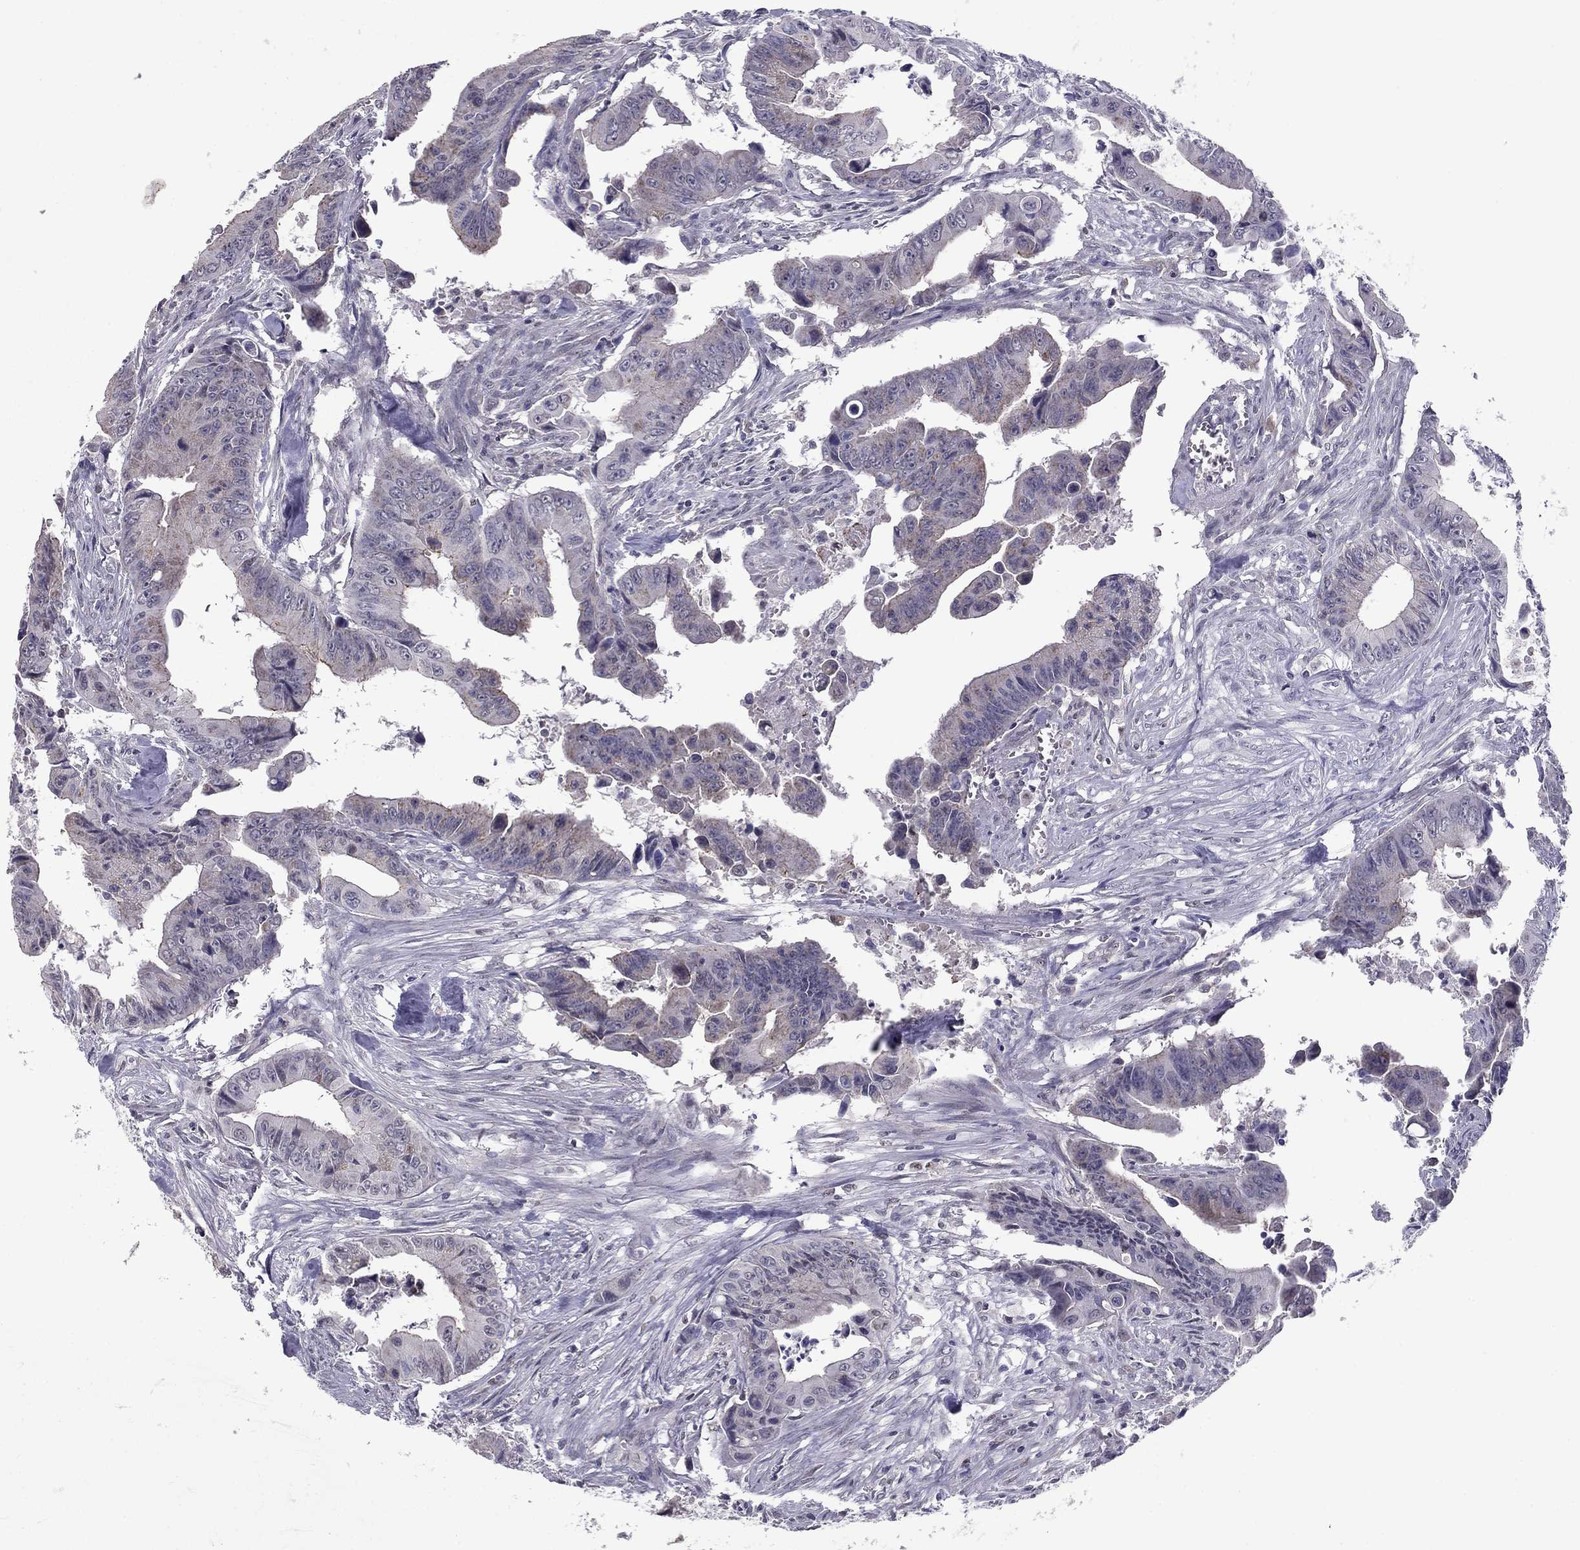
{"staining": {"intensity": "negative", "quantity": "none", "location": "none"}, "tissue": "colorectal cancer", "cell_type": "Tumor cells", "image_type": "cancer", "snomed": [{"axis": "morphology", "description": "Adenocarcinoma, NOS"}, {"axis": "topography", "description": "Colon"}], "caption": "Protein analysis of colorectal cancer (adenocarcinoma) displays no significant expression in tumor cells.", "gene": "HCN1", "patient": {"sex": "female", "age": 87}}